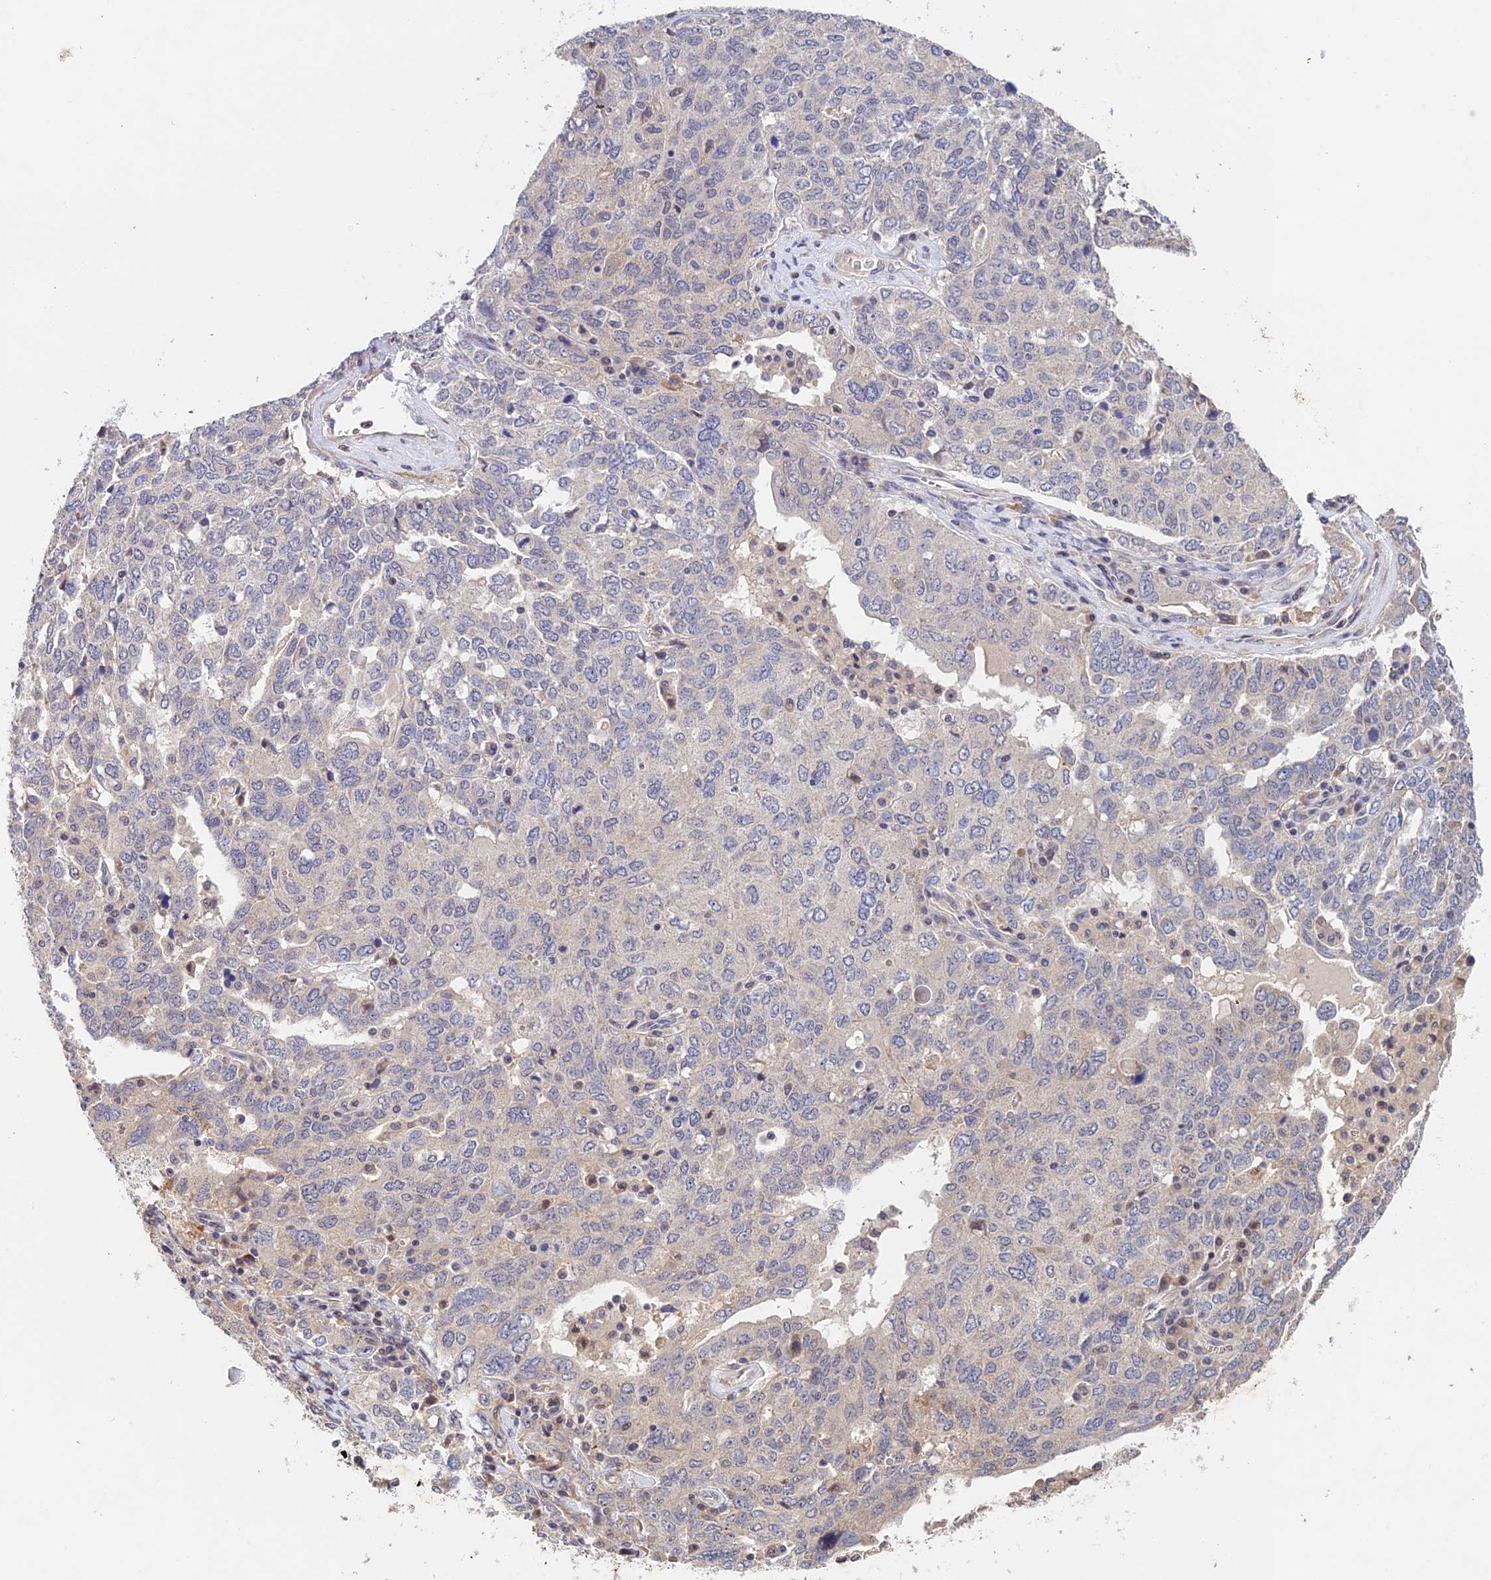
{"staining": {"intensity": "negative", "quantity": "none", "location": "none"}, "tissue": "ovarian cancer", "cell_type": "Tumor cells", "image_type": "cancer", "snomed": [{"axis": "morphology", "description": "Carcinoma, endometroid"}, {"axis": "topography", "description": "Ovary"}], "caption": "High power microscopy photomicrograph of an IHC photomicrograph of endometroid carcinoma (ovarian), revealing no significant positivity in tumor cells.", "gene": "CWH43", "patient": {"sex": "female", "age": 62}}